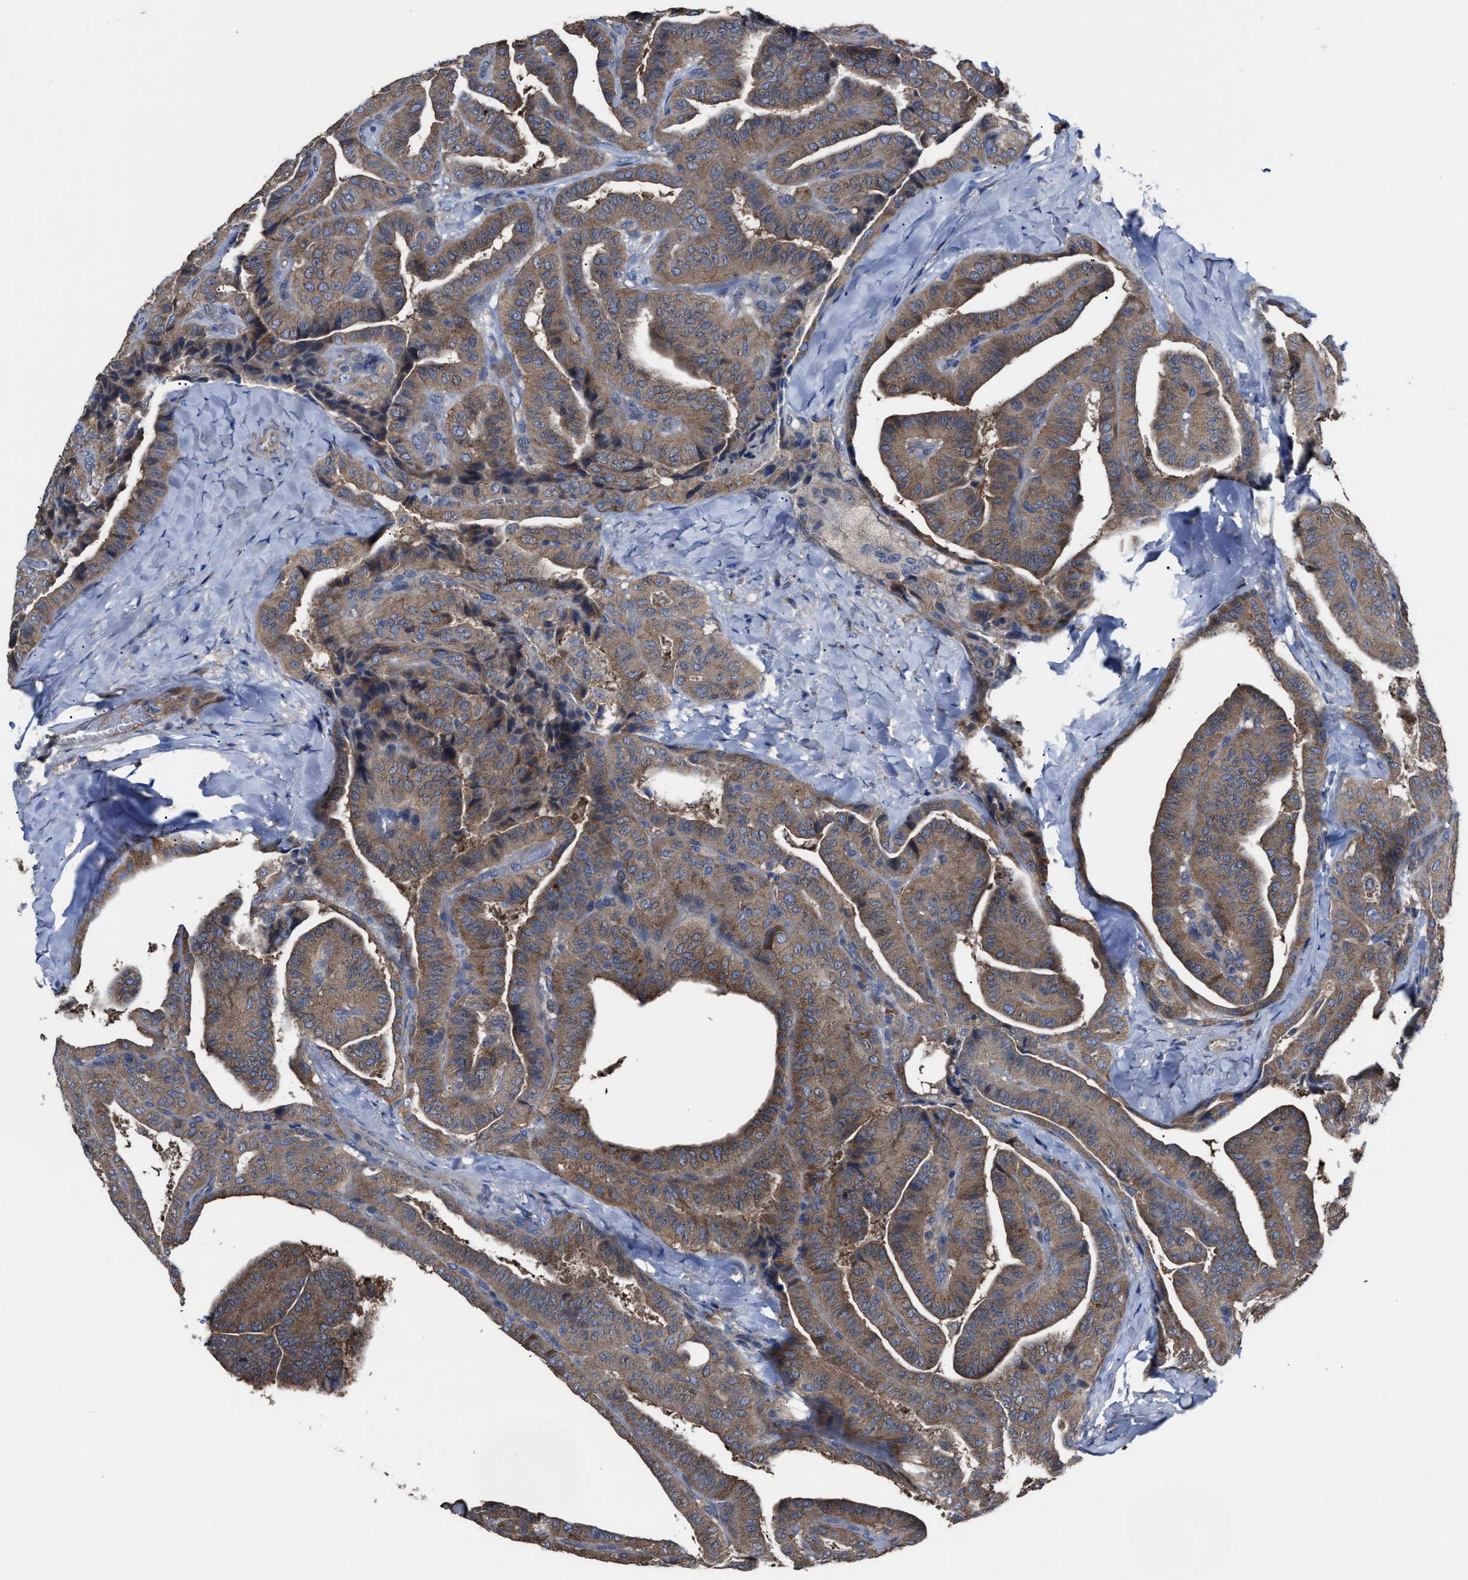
{"staining": {"intensity": "moderate", "quantity": ">75%", "location": "cytoplasmic/membranous"}, "tissue": "thyroid cancer", "cell_type": "Tumor cells", "image_type": "cancer", "snomed": [{"axis": "morphology", "description": "Papillary adenocarcinoma, NOS"}, {"axis": "topography", "description": "Thyroid gland"}], "caption": "Immunohistochemistry (IHC) staining of thyroid cancer (papillary adenocarcinoma), which demonstrates medium levels of moderate cytoplasmic/membranous expression in about >75% of tumor cells indicating moderate cytoplasmic/membranous protein staining. The staining was performed using DAB (brown) for protein detection and nuclei were counterstained in hematoxylin (blue).", "gene": "UPF1", "patient": {"sex": "male", "age": 77}}